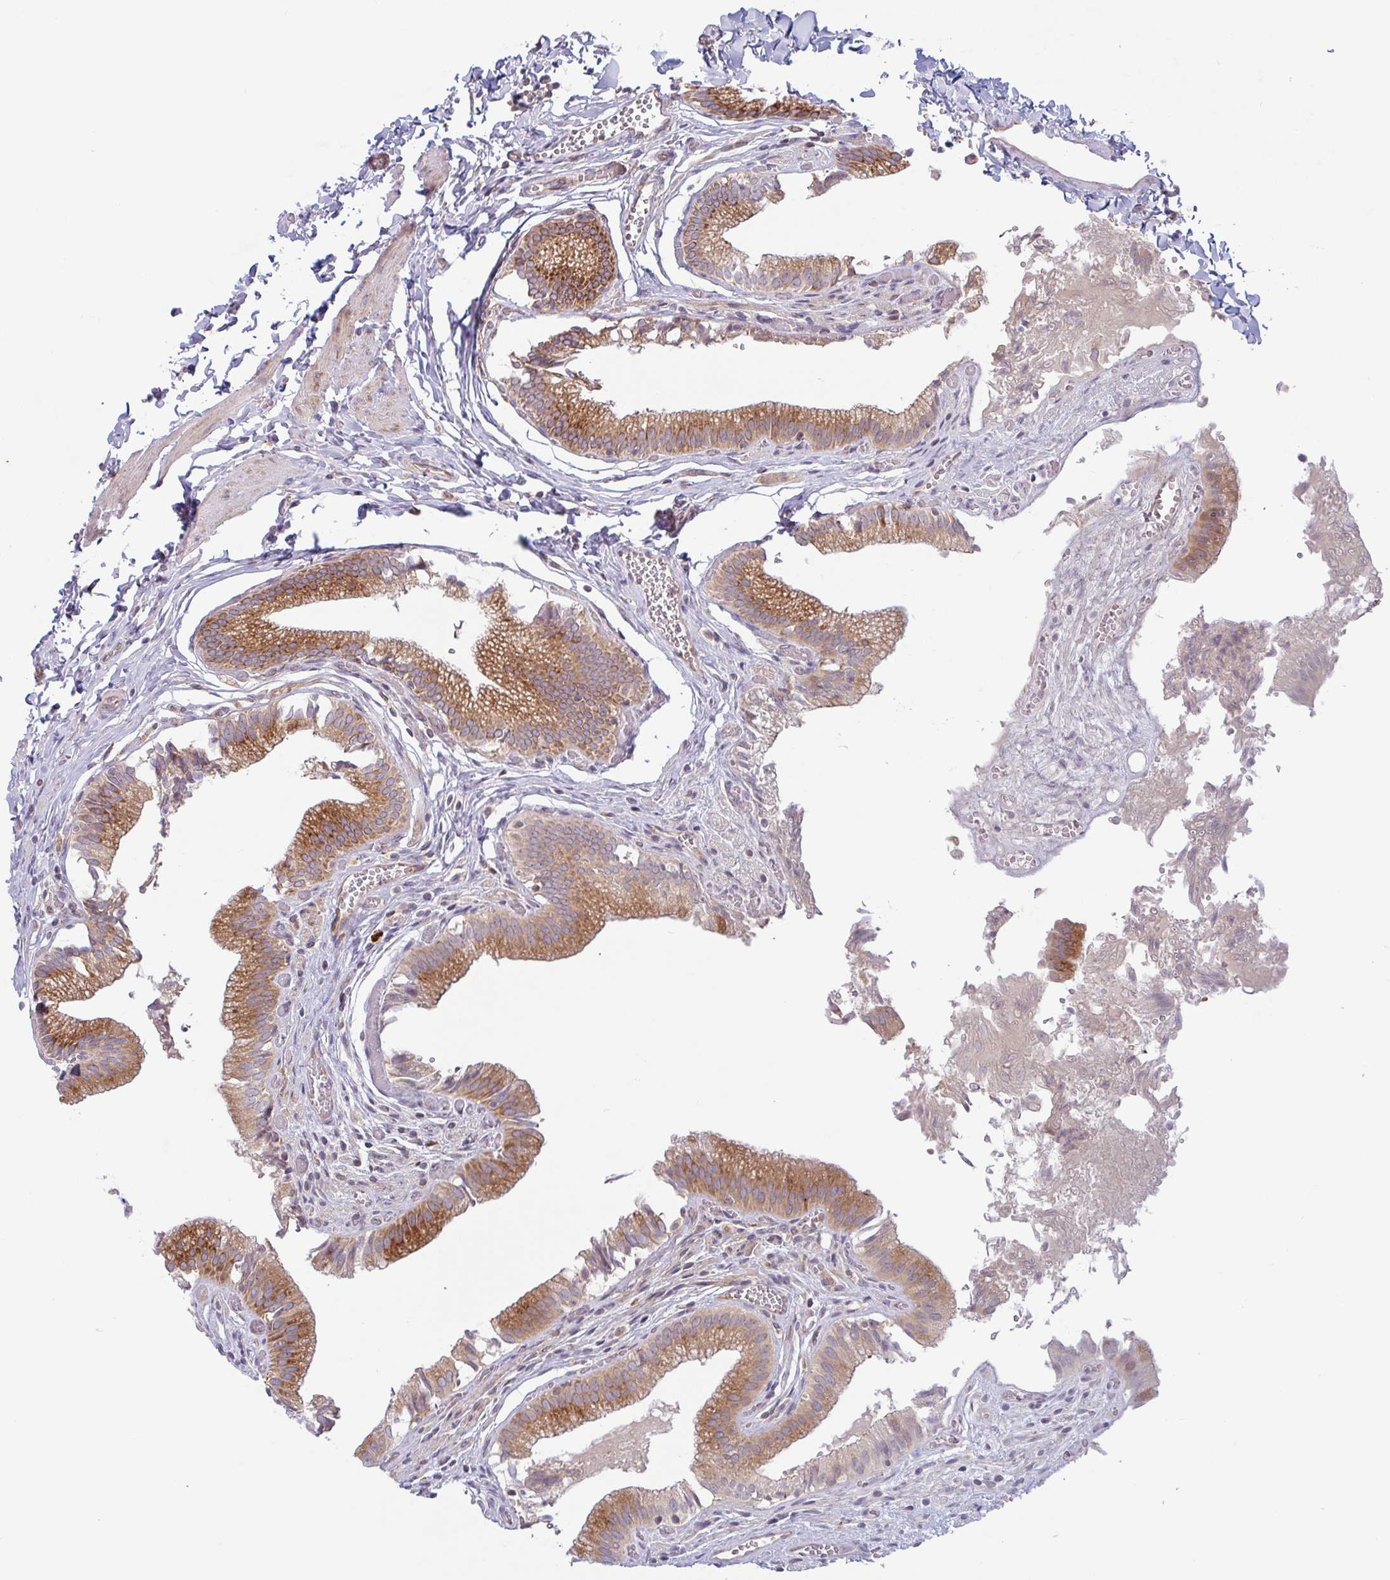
{"staining": {"intensity": "moderate", "quantity": ">75%", "location": "cytoplasmic/membranous"}, "tissue": "gallbladder", "cell_type": "Glandular cells", "image_type": "normal", "snomed": [{"axis": "morphology", "description": "Normal tissue, NOS"}, {"axis": "topography", "description": "Gallbladder"}, {"axis": "topography", "description": "Peripheral nerve tissue"}], "caption": "IHC histopathology image of unremarkable gallbladder: human gallbladder stained using IHC displays medium levels of moderate protein expression localized specifically in the cytoplasmic/membranous of glandular cells, appearing as a cytoplasmic/membranous brown color.", "gene": "RIT1", "patient": {"sex": "male", "age": 17}}